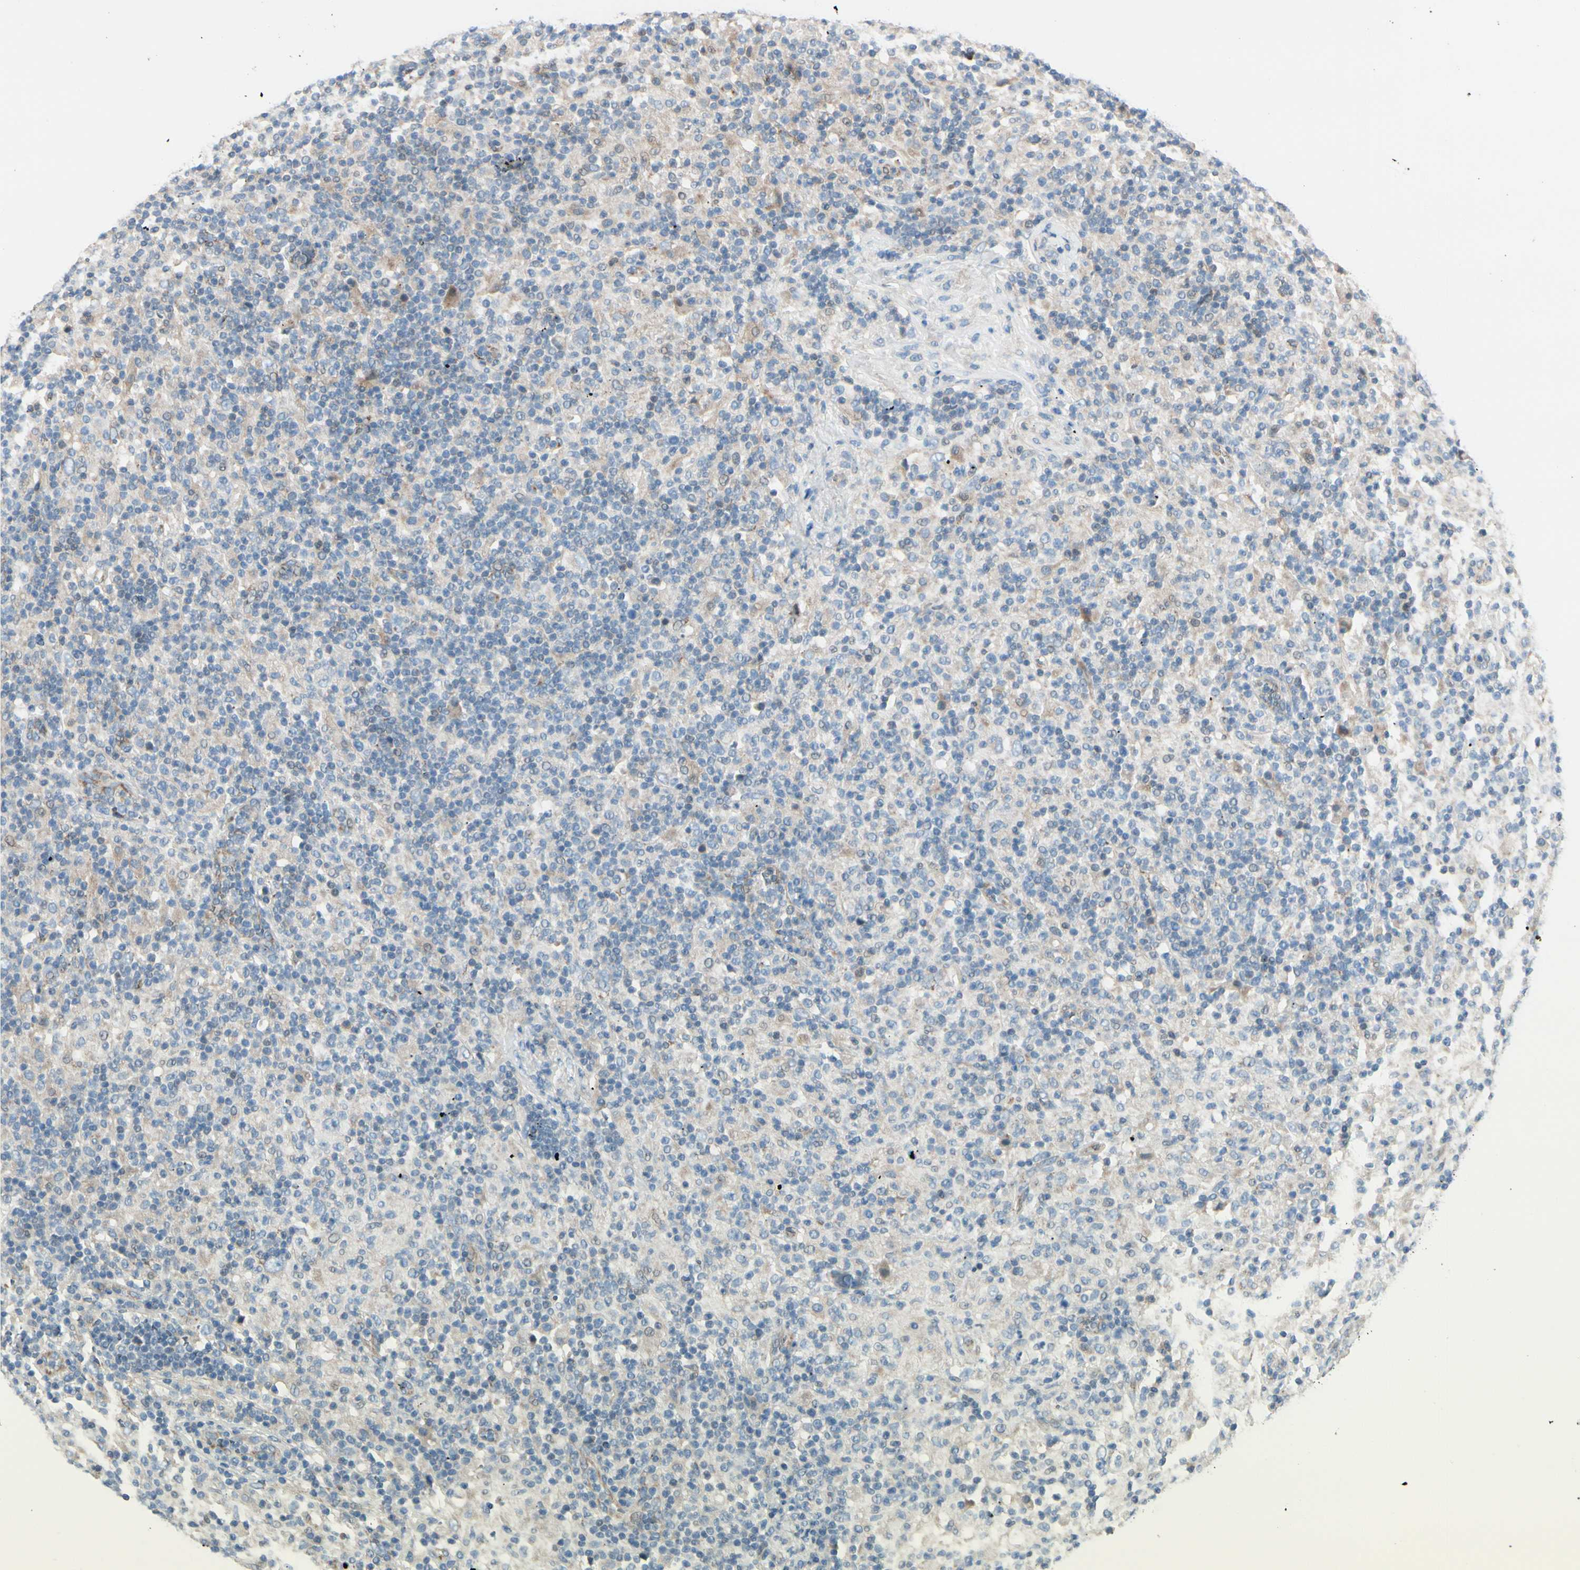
{"staining": {"intensity": "weak", "quantity": ">75%", "location": "cytoplasmic/membranous"}, "tissue": "lymphoma", "cell_type": "Tumor cells", "image_type": "cancer", "snomed": [{"axis": "morphology", "description": "Hodgkin's disease, NOS"}, {"axis": "topography", "description": "Lymph node"}], "caption": "Protein expression analysis of human Hodgkin's disease reveals weak cytoplasmic/membranous expression in about >75% of tumor cells. (DAB IHC with brightfield microscopy, high magnification).", "gene": "EPHA3", "patient": {"sex": "male", "age": 70}}